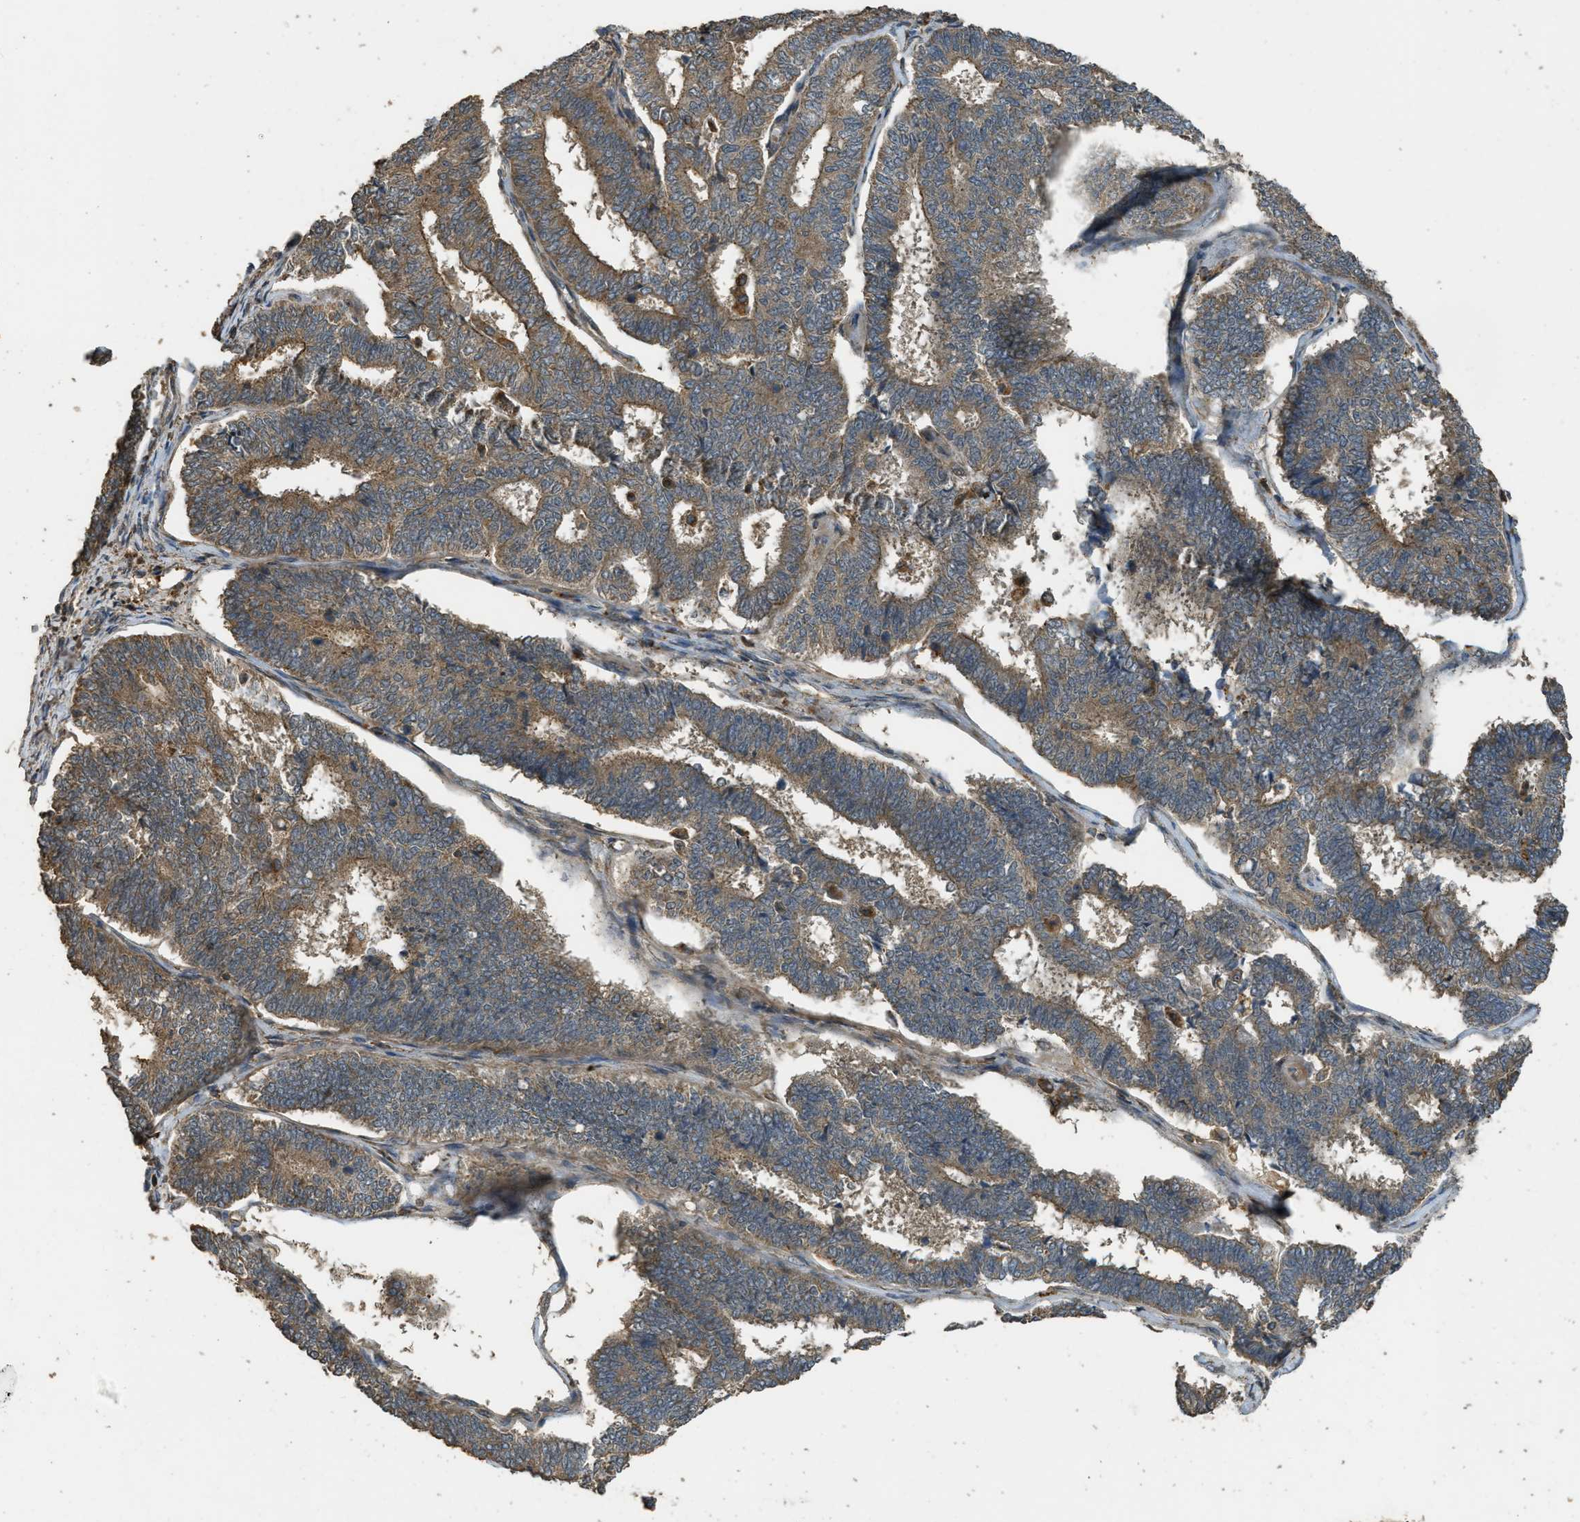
{"staining": {"intensity": "moderate", "quantity": ">75%", "location": "cytoplasmic/membranous"}, "tissue": "endometrial cancer", "cell_type": "Tumor cells", "image_type": "cancer", "snomed": [{"axis": "morphology", "description": "Adenocarcinoma, NOS"}, {"axis": "topography", "description": "Endometrium"}], "caption": "This micrograph reveals adenocarcinoma (endometrial) stained with immunohistochemistry to label a protein in brown. The cytoplasmic/membranous of tumor cells show moderate positivity for the protein. Nuclei are counter-stained blue.", "gene": "PPP6R3", "patient": {"sex": "female", "age": 70}}